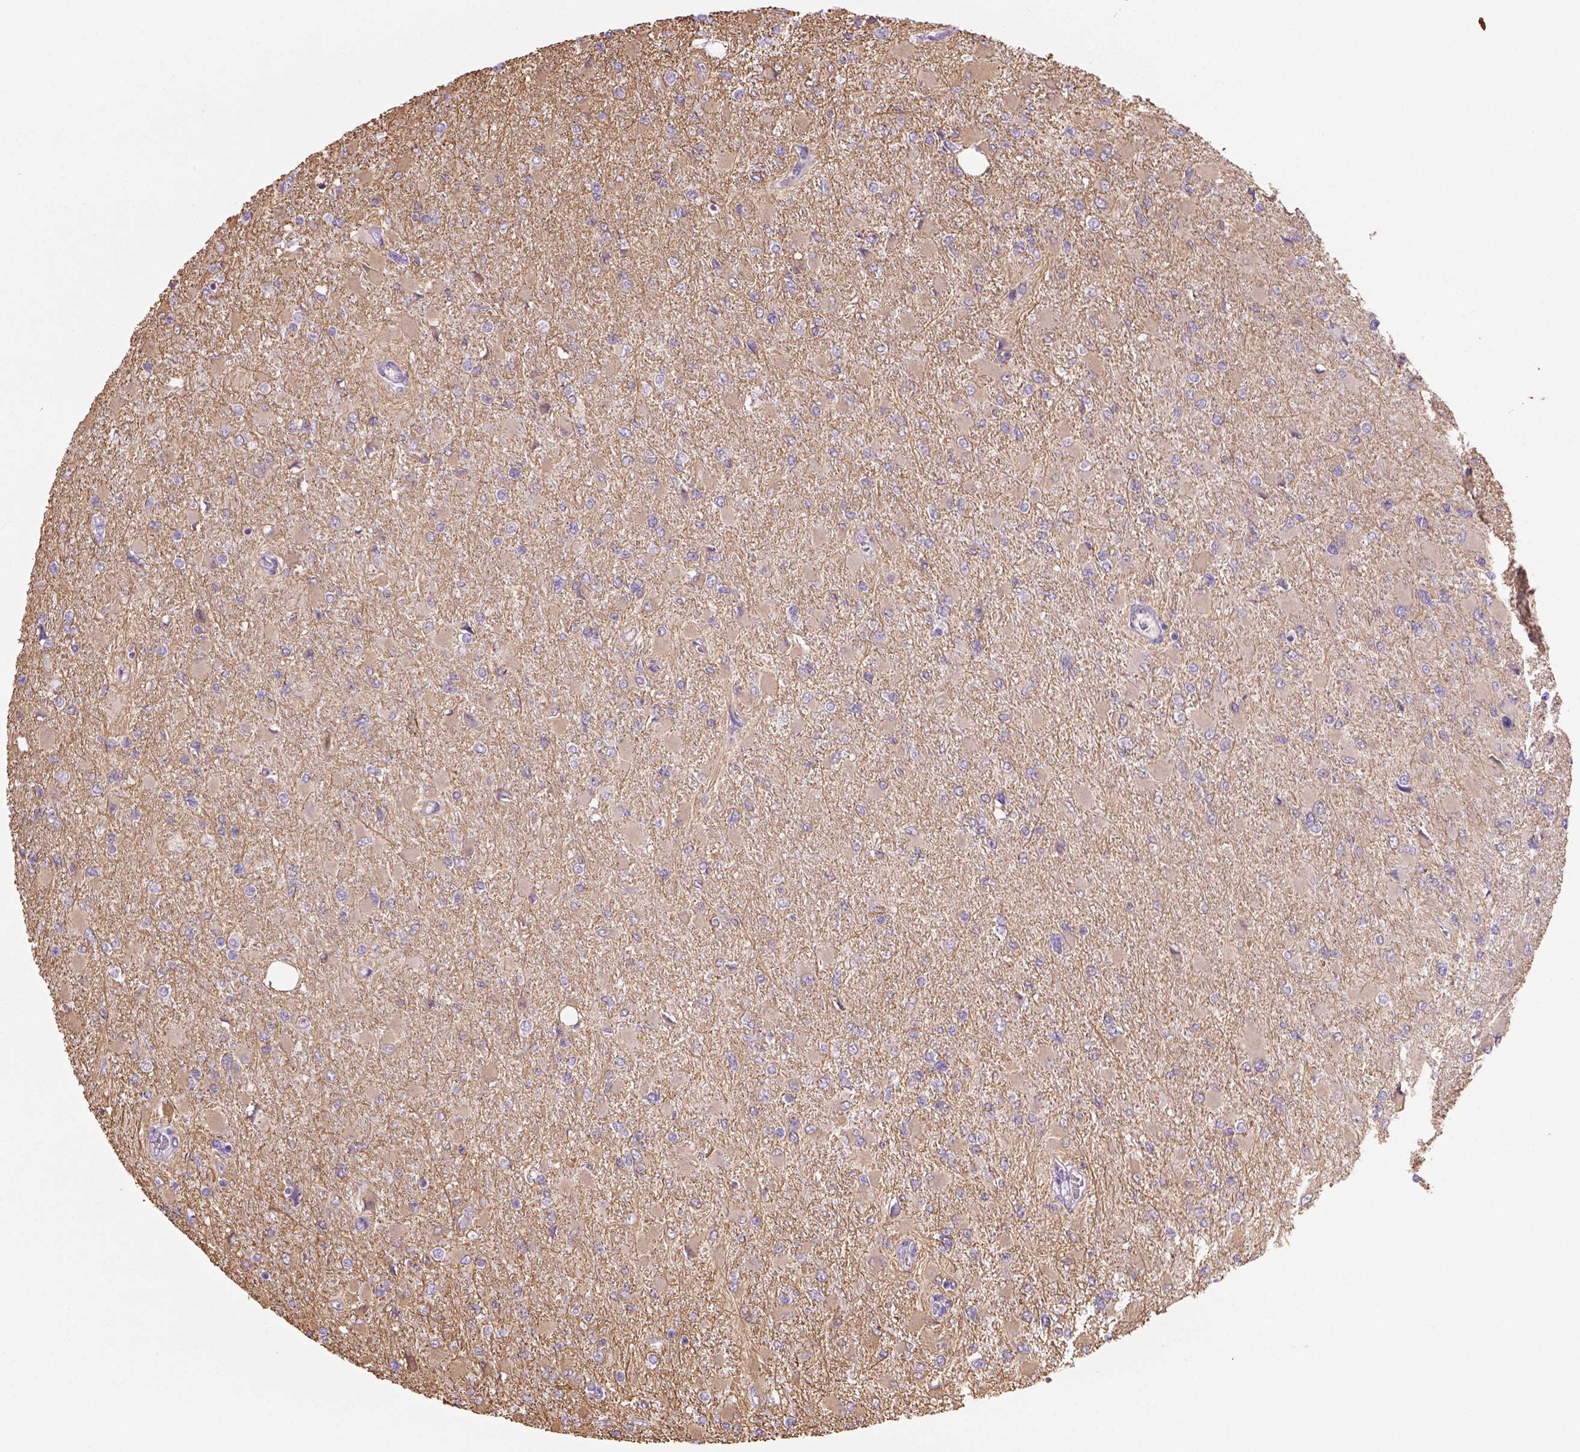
{"staining": {"intensity": "weak", "quantity": "25%-75%", "location": "cytoplasmic/membranous"}, "tissue": "glioma", "cell_type": "Tumor cells", "image_type": "cancer", "snomed": [{"axis": "morphology", "description": "Glioma, malignant, High grade"}, {"axis": "topography", "description": "Cerebral cortex"}], "caption": "Immunohistochemistry (DAB (3,3'-diaminobenzidine)) staining of glioma displays weak cytoplasmic/membranous protein positivity in approximately 25%-75% of tumor cells.", "gene": "TENM4", "patient": {"sex": "female", "age": 36}}